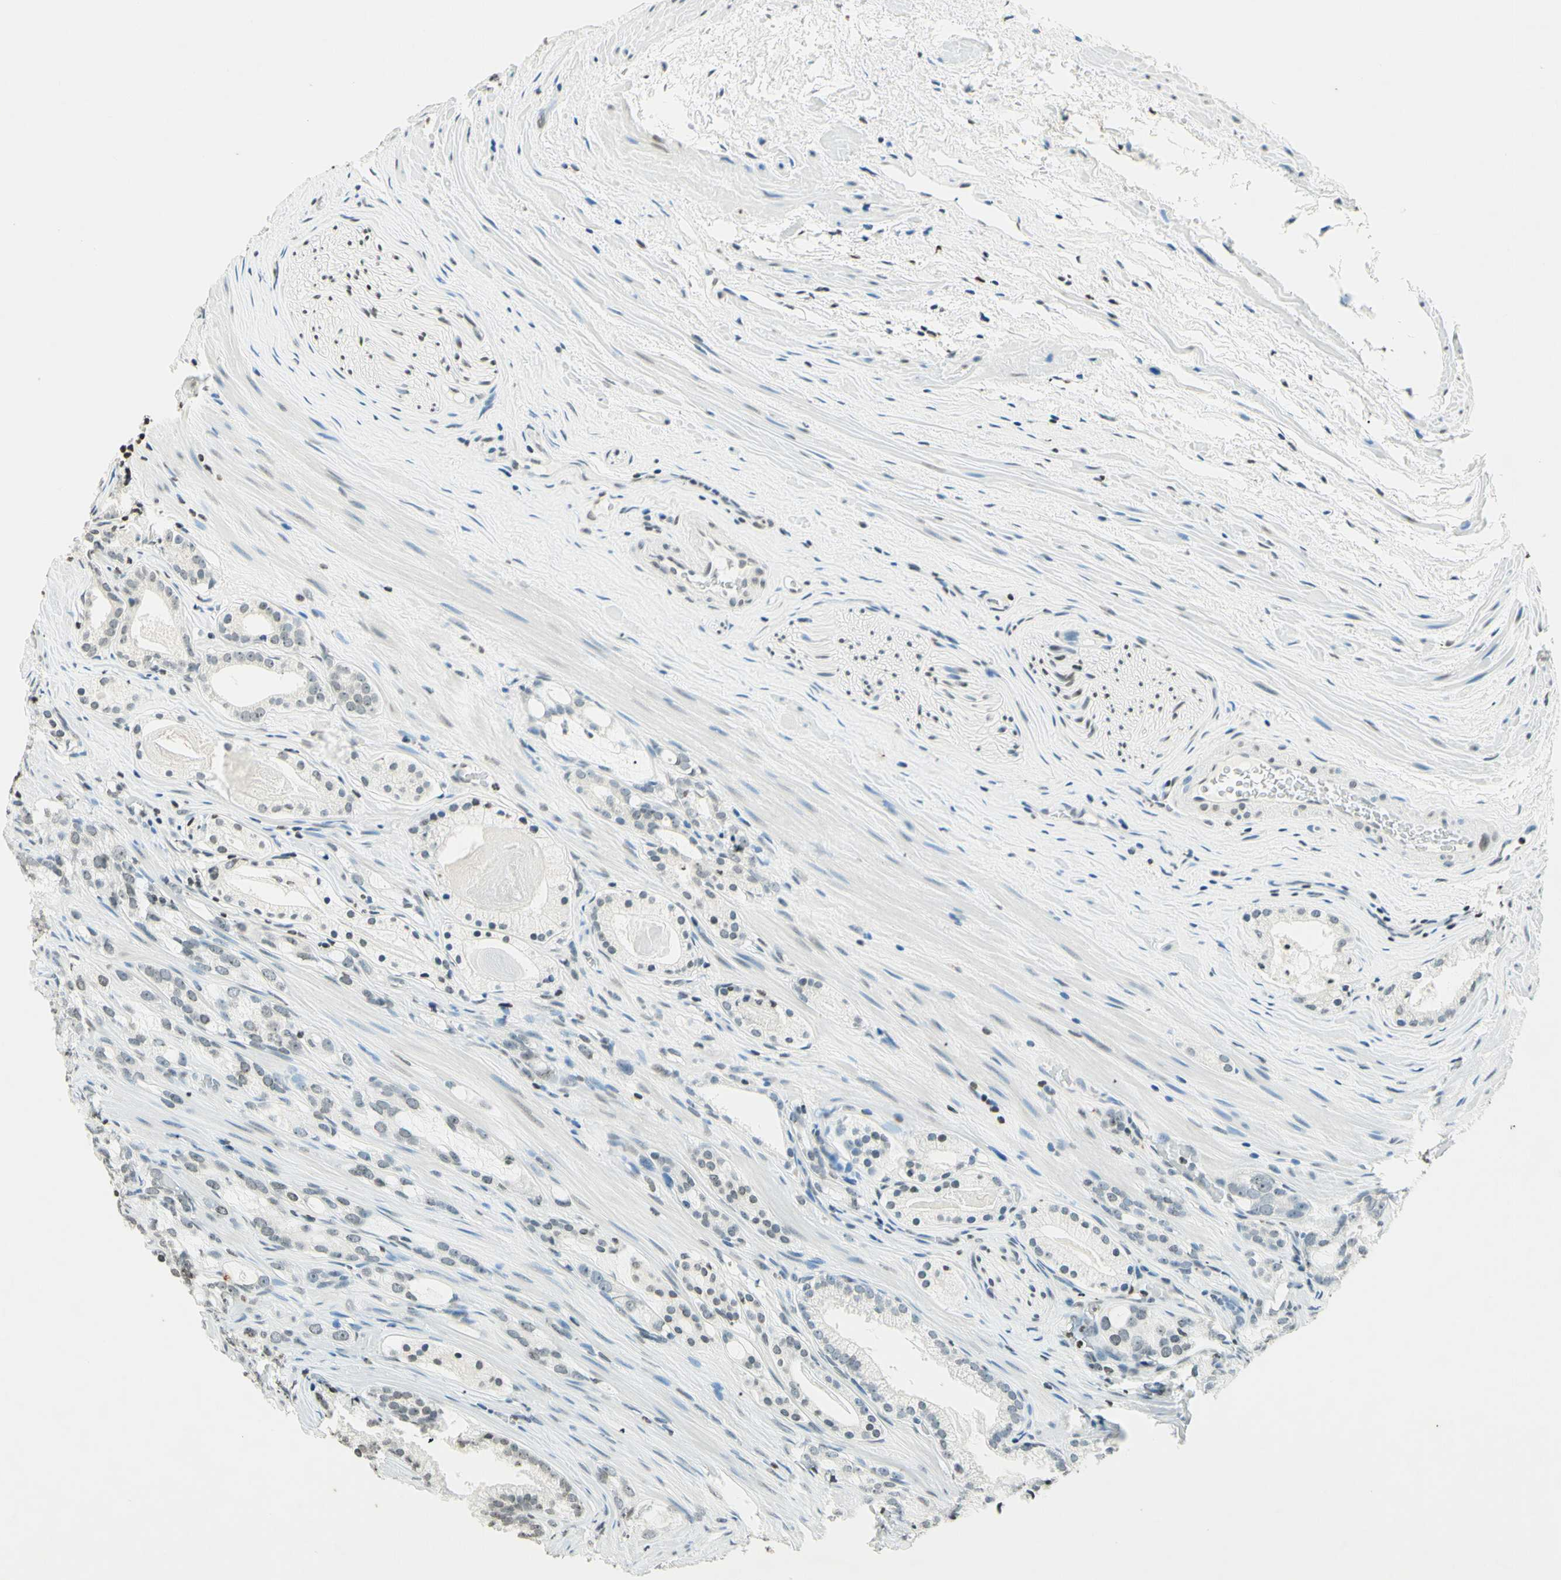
{"staining": {"intensity": "weak", "quantity": "25%-75%", "location": "nuclear"}, "tissue": "prostate cancer", "cell_type": "Tumor cells", "image_type": "cancer", "snomed": [{"axis": "morphology", "description": "Adenocarcinoma, Low grade"}, {"axis": "topography", "description": "Prostate"}], "caption": "Low-grade adenocarcinoma (prostate) was stained to show a protein in brown. There is low levels of weak nuclear positivity in approximately 25%-75% of tumor cells. The staining is performed using DAB (3,3'-diaminobenzidine) brown chromogen to label protein expression. The nuclei are counter-stained blue using hematoxylin.", "gene": "MSH2", "patient": {"sex": "male", "age": 59}}